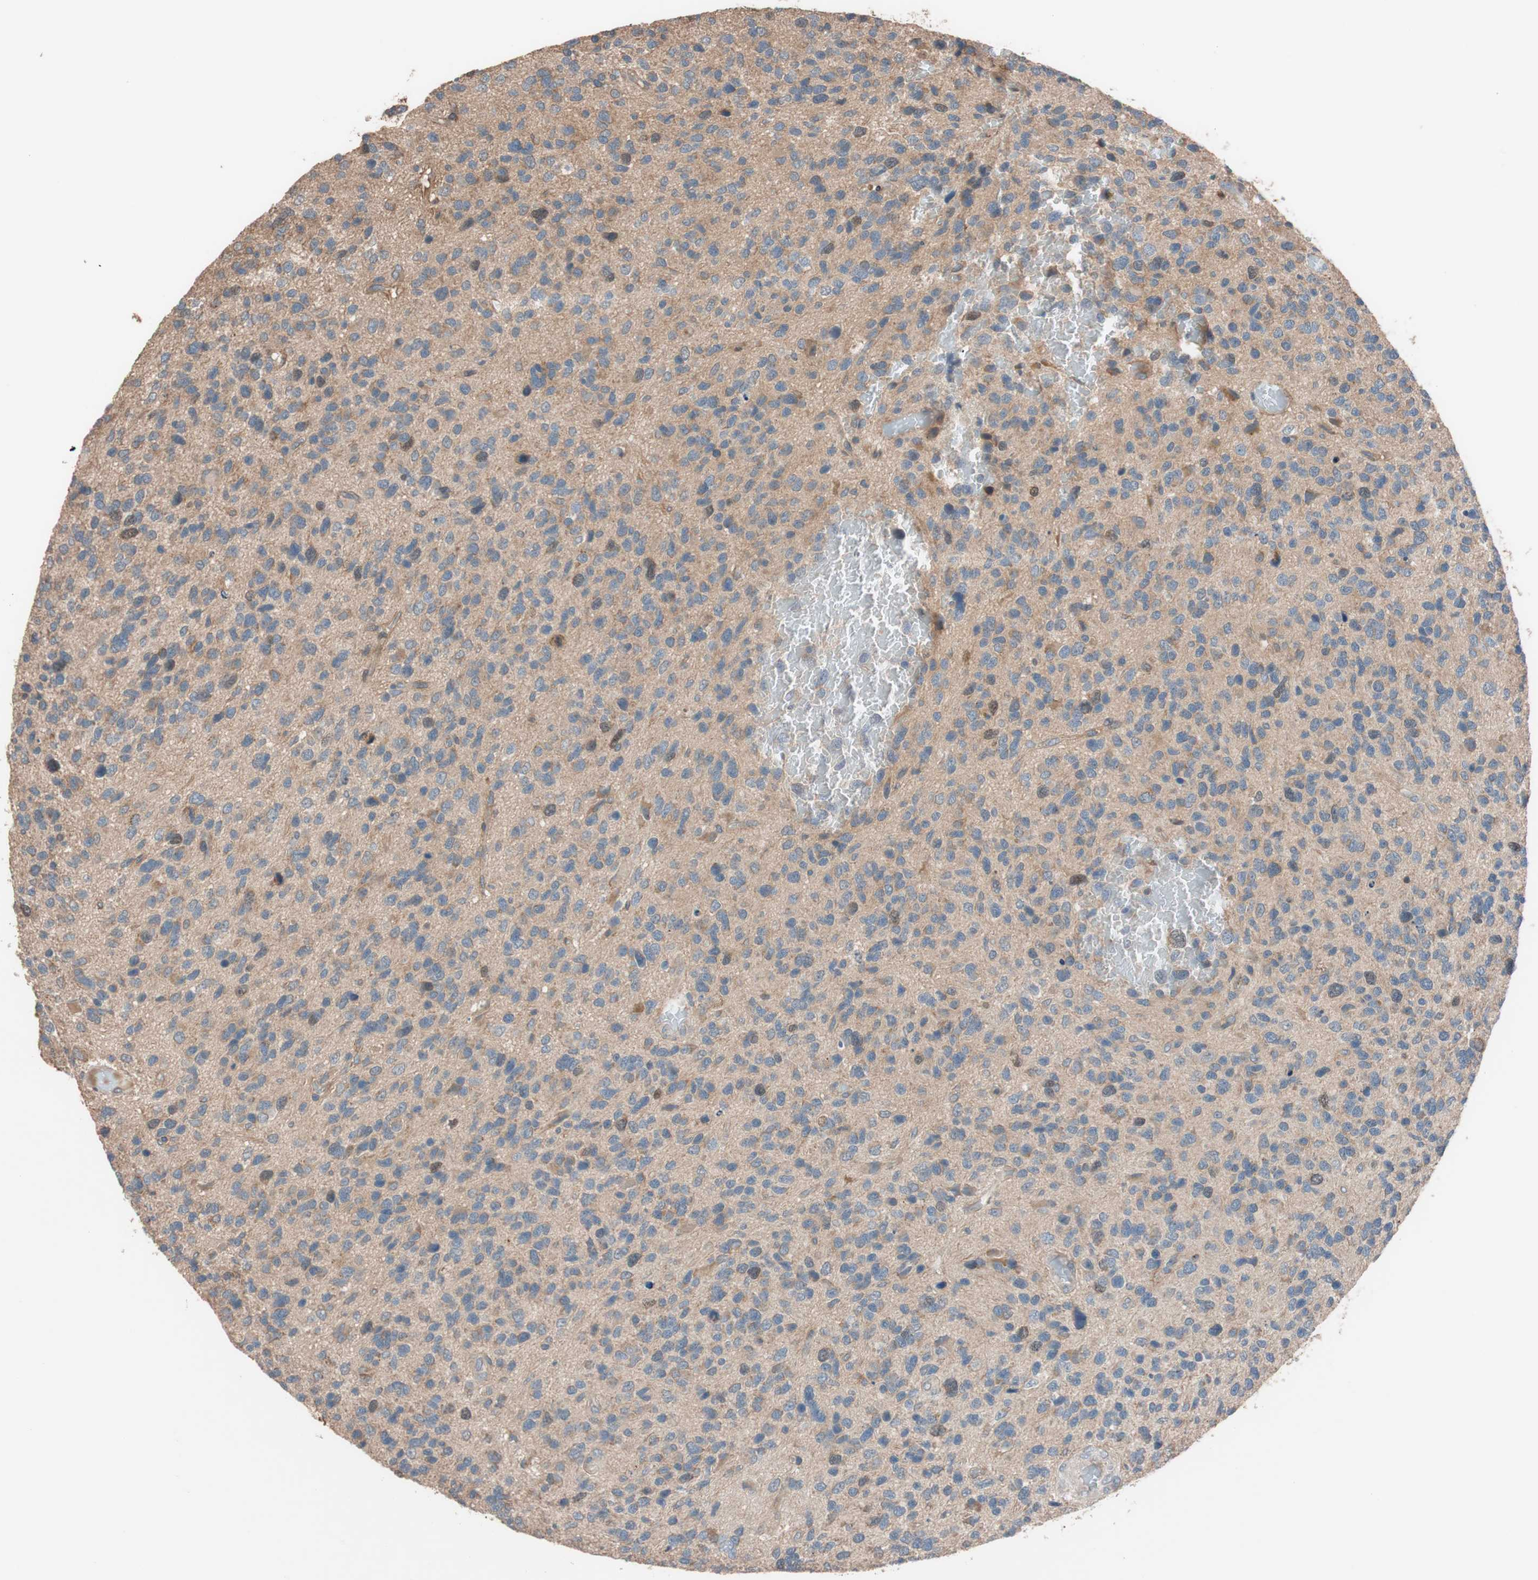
{"staining": {"intensity": "moderate", "quantity": ">75%", "location": "cytoplasmic/membranous"}, "tissue": "glioma", "cell_type": "Tumor cells", "image_type": "cancer", "snomed": [{"axis": "morphology", "description": "Glioma, malignant, High grade"}, {"axis": "topography", "description": "Brain"}], "caption": "An image of malignant high-grade glioma stained for a protein exhibits moderate cytoplasmic/membranous brown staining in tumor cells.", "gene": "SDC4", "patient": {"sex": "female", "age": 58}}